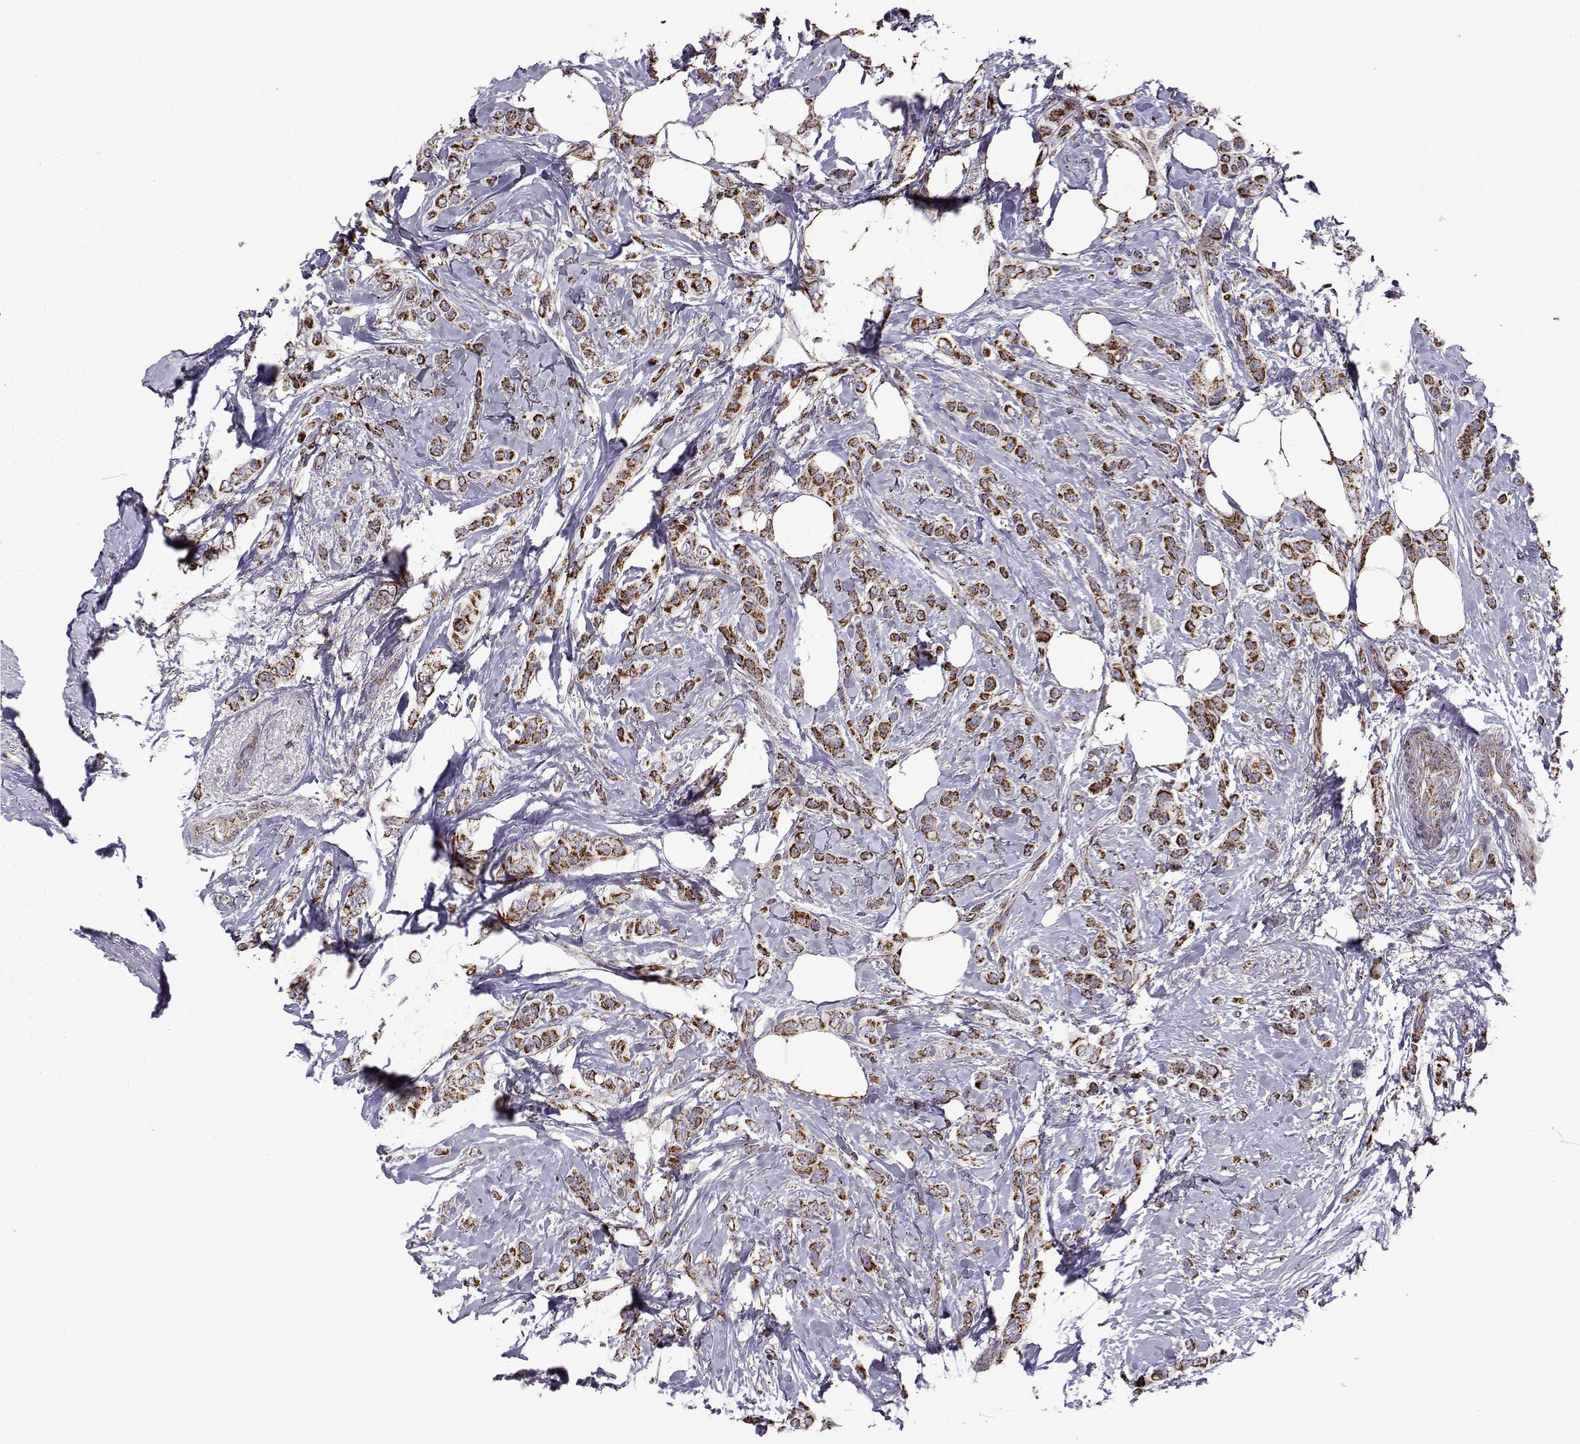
{"staining": {"intensity": "strong", "quantity": ">75%", "location": "cytoplasmic/membranous"}, "tissue": "breast cancer", "cell_type": "Tumor cells", "image_type": "cancer", "snomed": [{"axis": "morphology", "description": "Lobular carcinoma"}, {"axis": "topography", "description": "Breast"}], "caption": "Brown immunohistochemical staining in lobular carcinoma (breast) shows strong cytoplasmic/membranous expression in approximately >75% of tumor cells.", "gene": "NECAB3", "patient": {"sex": "female", "age": 66}}